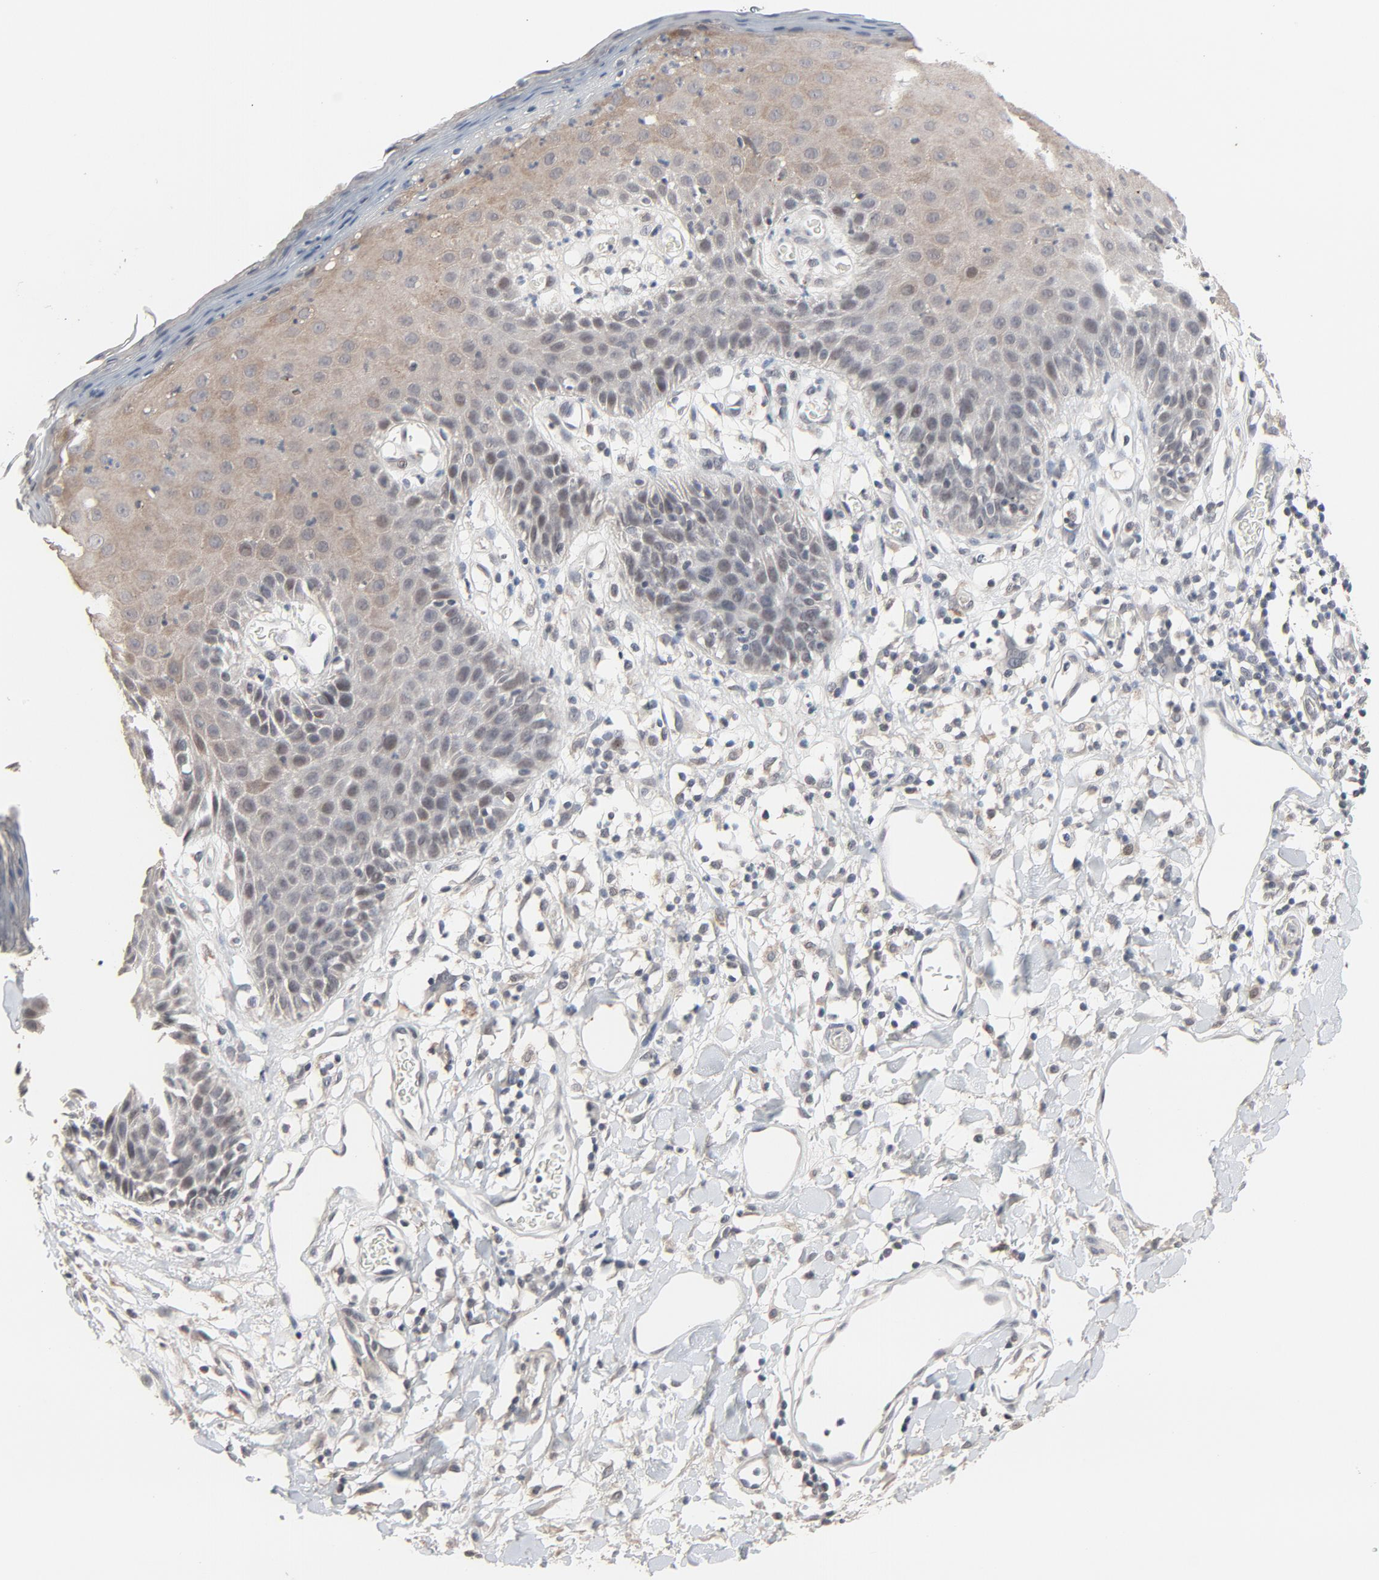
{"staining": {"intensity": "weak", "quantity": ">75%", "location": "cytoplasmic/membranous"}, "tissue": "skin", "cell_type": "Epidermal cells", "image_type": "normal", "snomed": [{"axis": "morphology", "description": "Normal tissue, NOS"}, {"axis": "topography", "description": "Vulva"}, {"axis": "topography", "description": "Peripheral nerve tissue"}], "caption": "IHC photomicrograph of benign skin: skin stained using IHC exhibits low levels of weak protein expression localized specifically in the cytoplasmic/membranous of epidermal cells, appearing as a cytoplasmic/membranous brown color.", "gene": "MT3", "patient": {"sex": "female", "age": 68}}